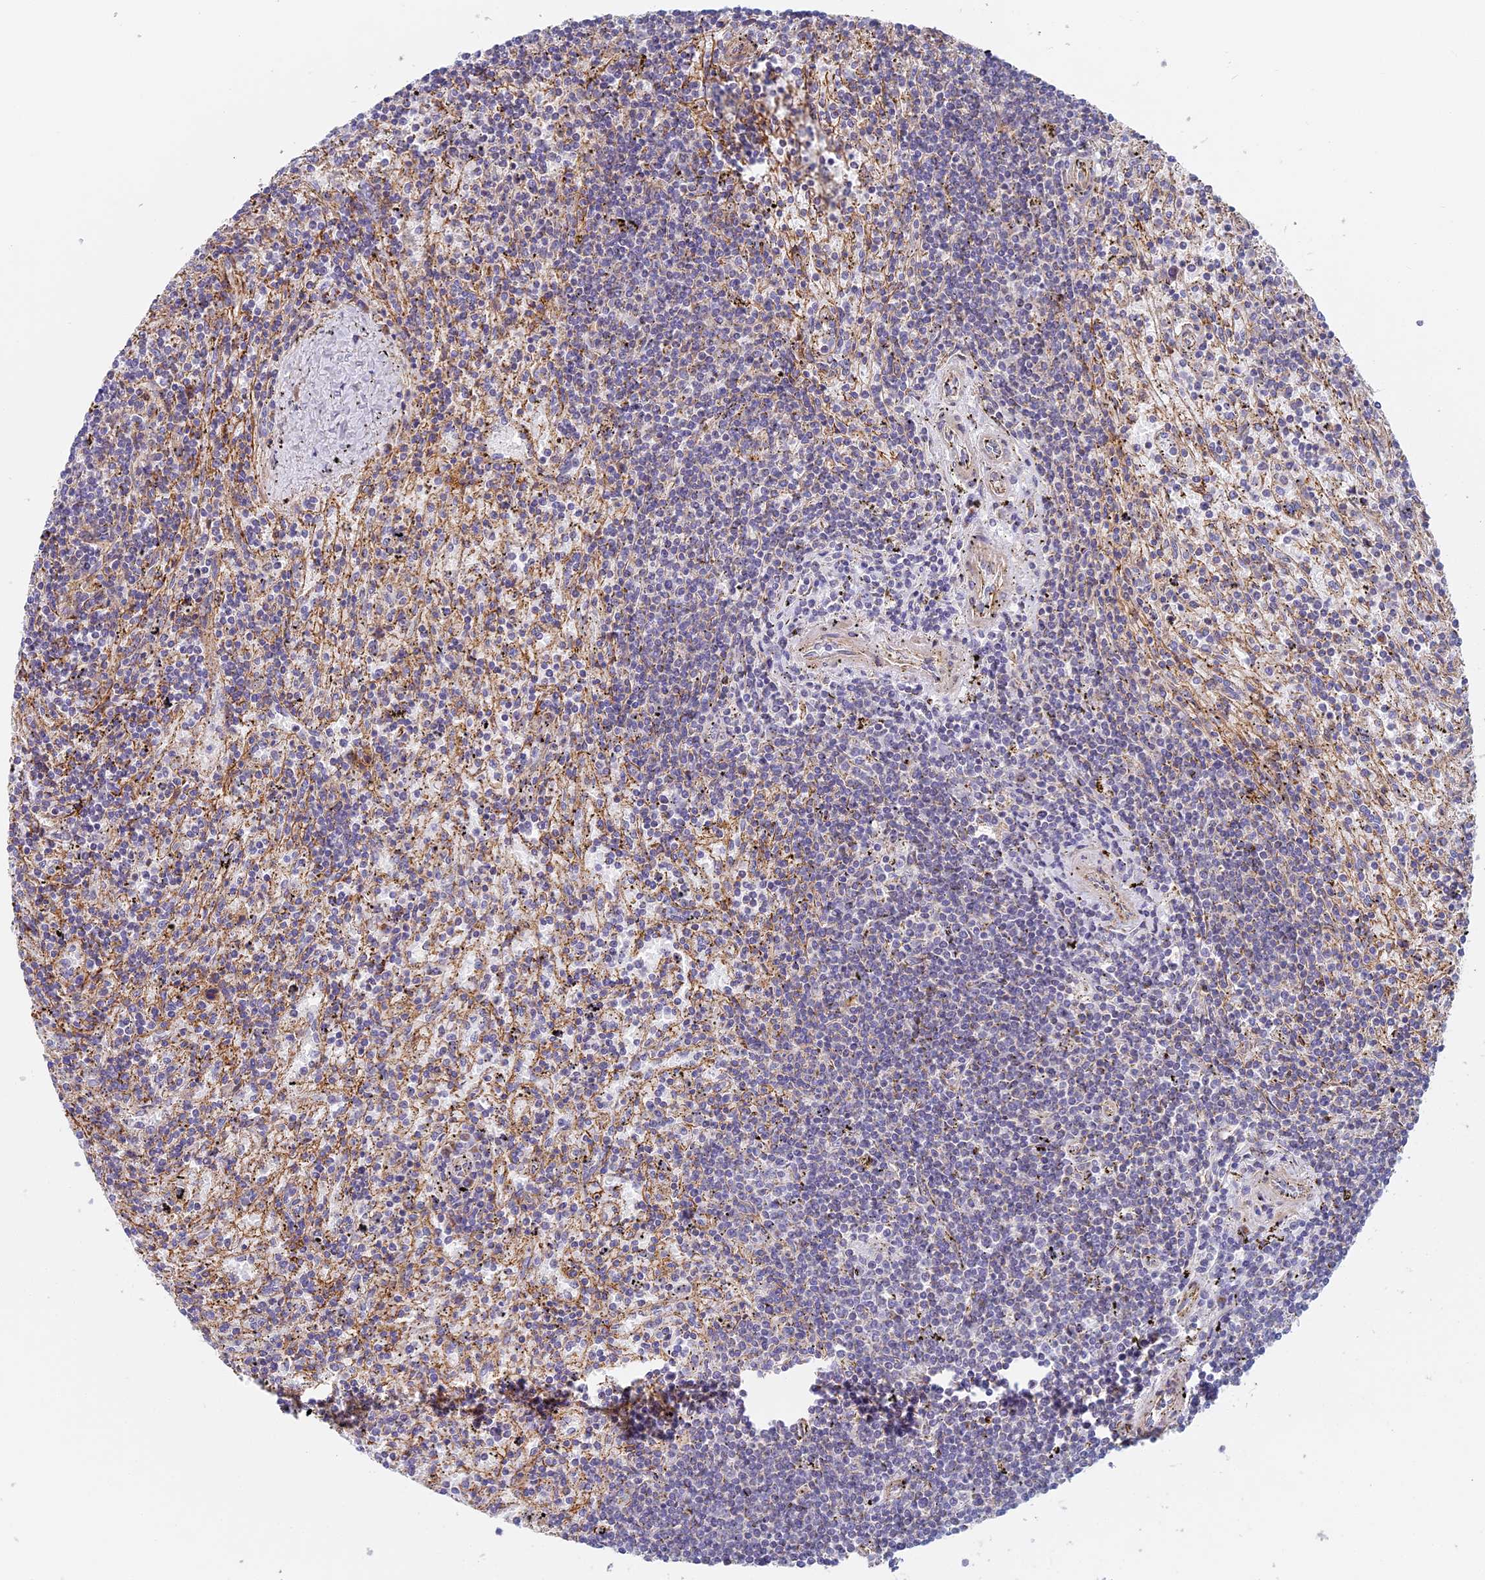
{"staining": {"intensity": "negative", "quantity": "none", "location": "none"}, "tissue": "lymphoma", "cell_type": "Tumor cells", "image_type": "cancer", "snomed": [{"axis": "morphology", "description": "Malignant lymphoma, non-Hodgkin's type, Low grade"}, {"axis": "topography", "description": "Spleen"}], "caption": "DAB (3,3'-diaminobenzidine) immunohistochemical staining of malignant lymphoma, non-Hodgkin's type (low-grade) shows no significant positivity in tumor cells.", "gene": "DDA1", "patient": {"sex": "male", "age": 76}}